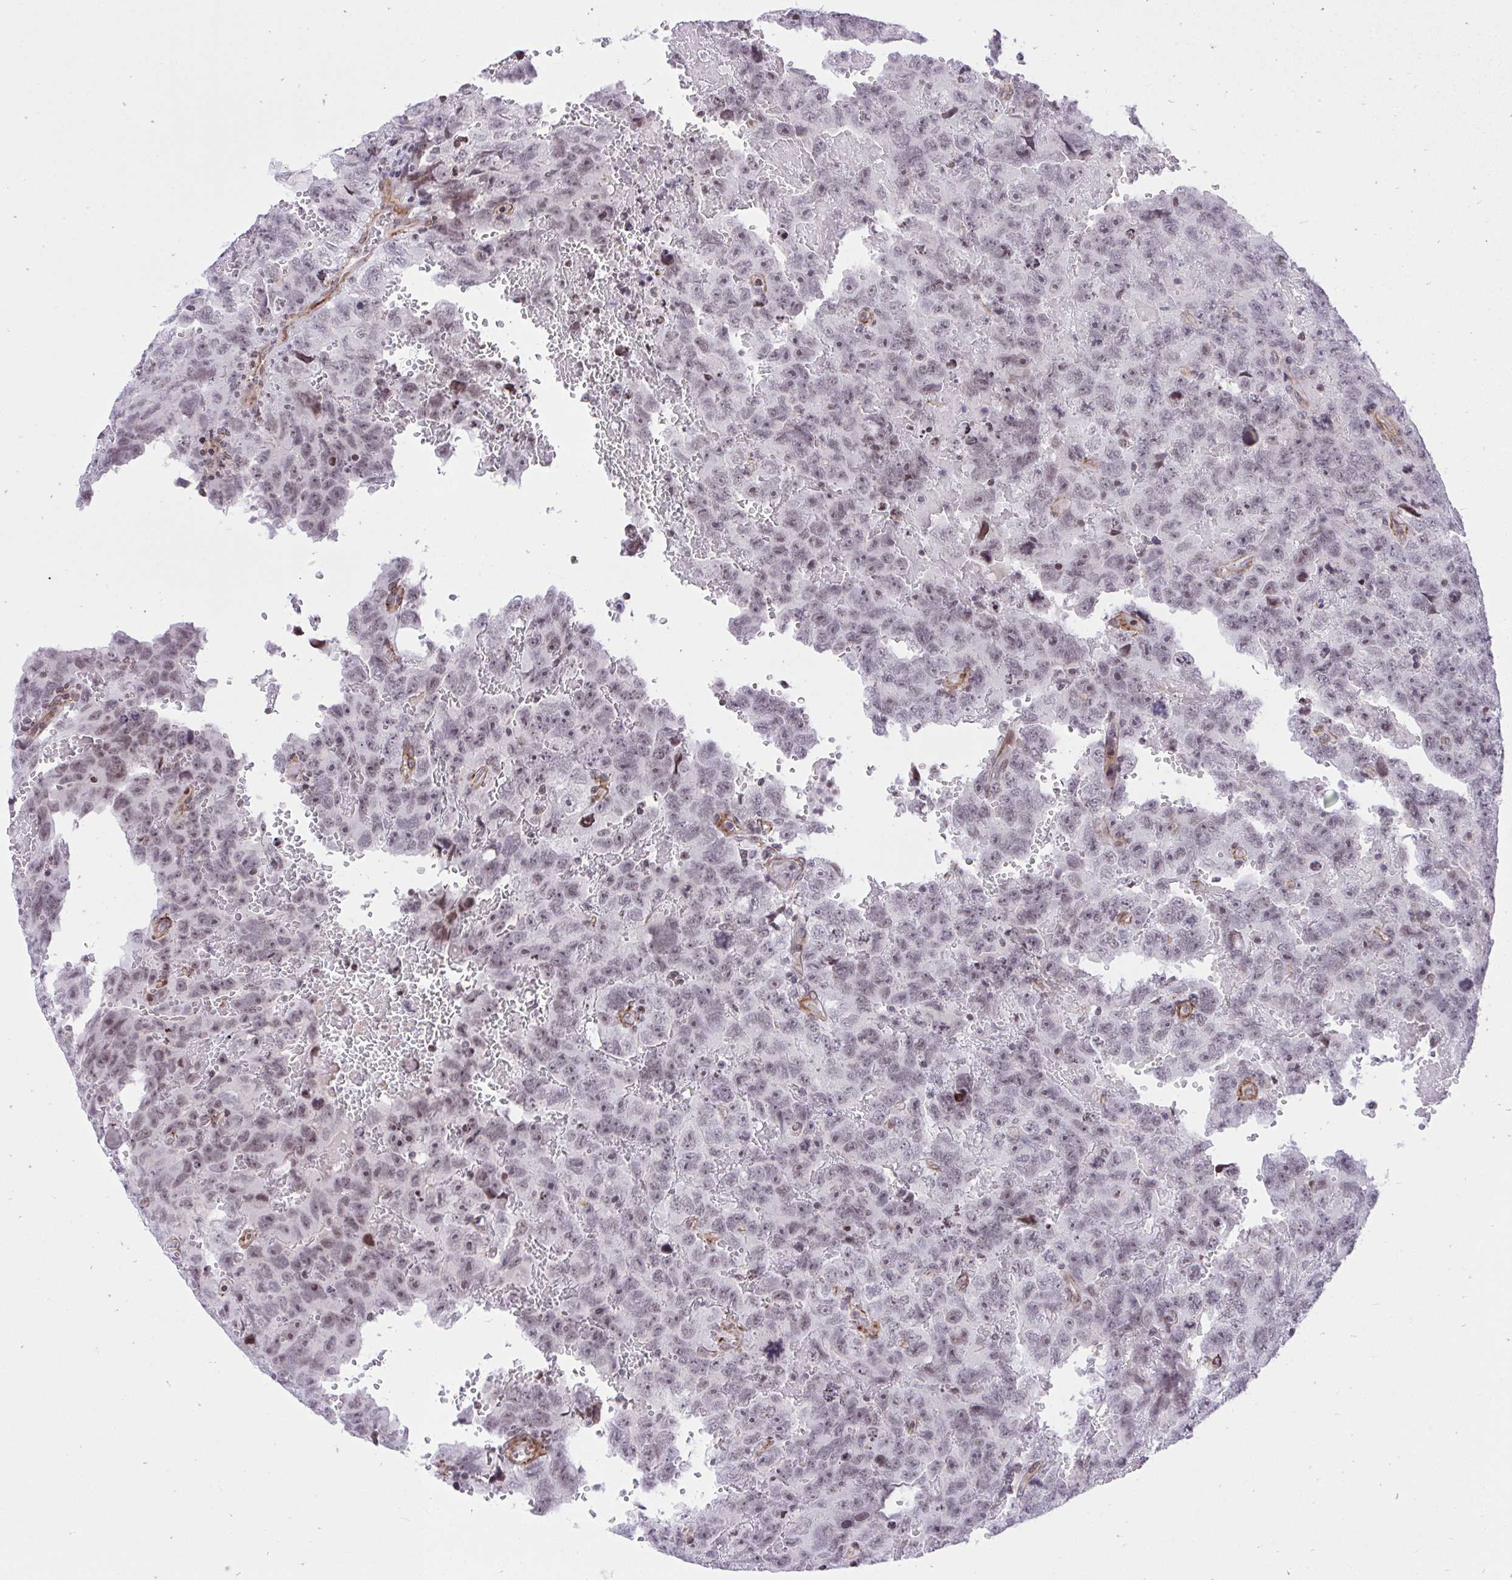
{"staining": {"intensity": "moderate", "quantity": "<25%", "location": "nuclear"}, "tissue": "testis cancer", "cell_type": "Tumor cells", "image_type": "cancer", "snomed": [{"axis": "morphology", "description": "Carcinoma, Embryonal, NOS"}, {"axis": "topography", "description": "Testis"}], "caption": "Human testis cancer (embryonal carcinoma) stained with a brown dye exhibits moderate nuclear positive expression in approximately <25% of tumor cells.", "gene": "KCNN4", "patient": {"sex": "male", "age": 45}}